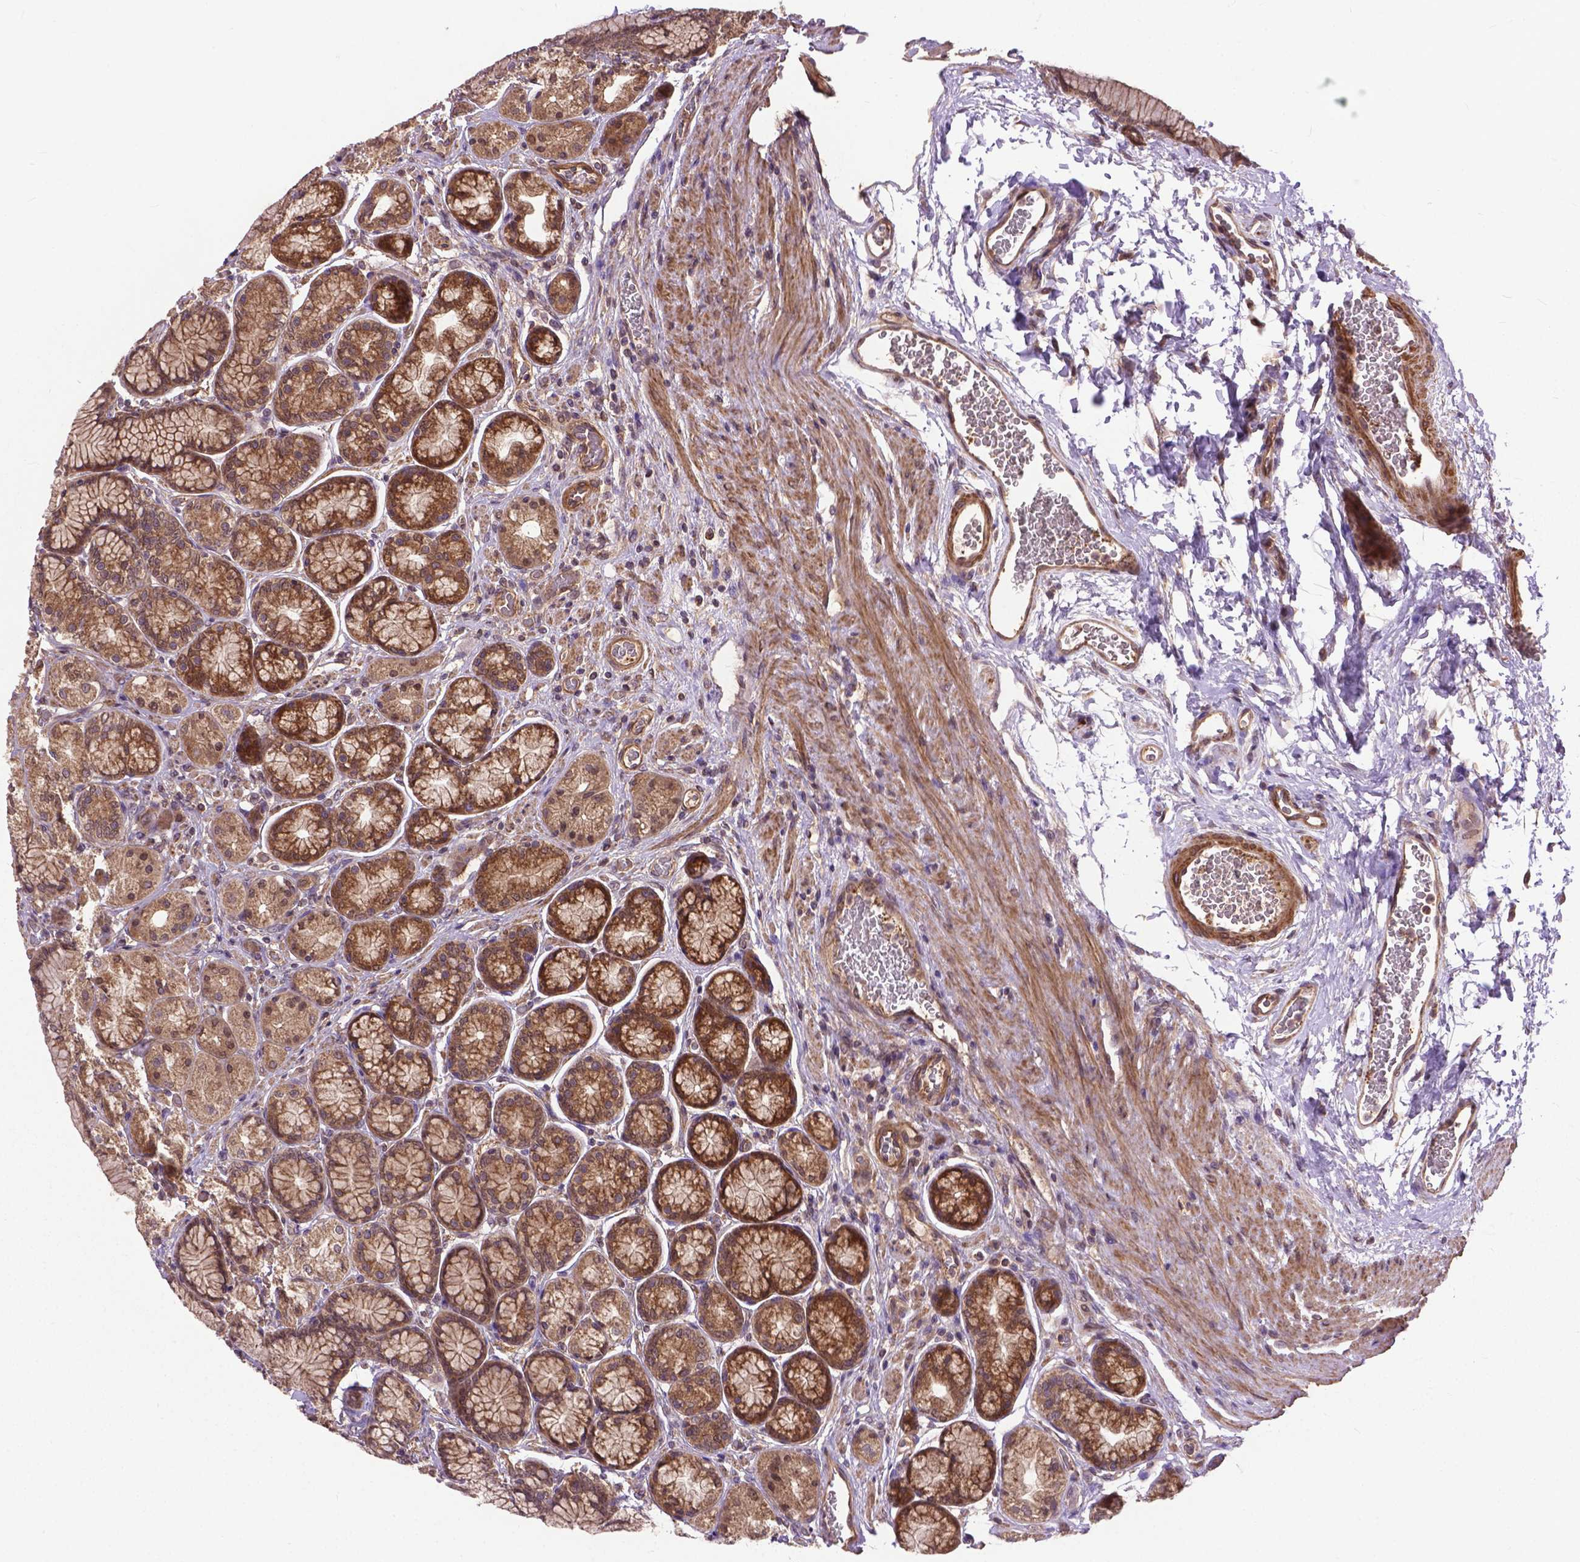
{"staining": {"intensity": "moderate", "quantity": ">75%", "location": "cytoplasmic/membranous,nuclear"}, "tissue": "stomach", "cell_type": "Glandular cells", "image_type": "normal", "snomed": [{"axis": "morphology", "description": "Normal tissue, NOS"}, {"axis": "morphology", "description": "Adenocarcinoma, NOS"}, {"axis": "morphology", "description": "Adenocarcinoma, High grade"}, {"axis": "topography", "description": "Stomach, upper"}, {"axis": "topography", "description": "Stomach"}], "caption": "A brown stain highlights moderate cytoplasmic/membranous,nuclear staining of a protein in glandular cells of normal stomach. (DAB (3,3'-diaminobenzidine) IHC, brown staining for protein, blue staining for nuclei).", "gene": "ZNF616", "patient": {"sex": "female", "age": 65}}